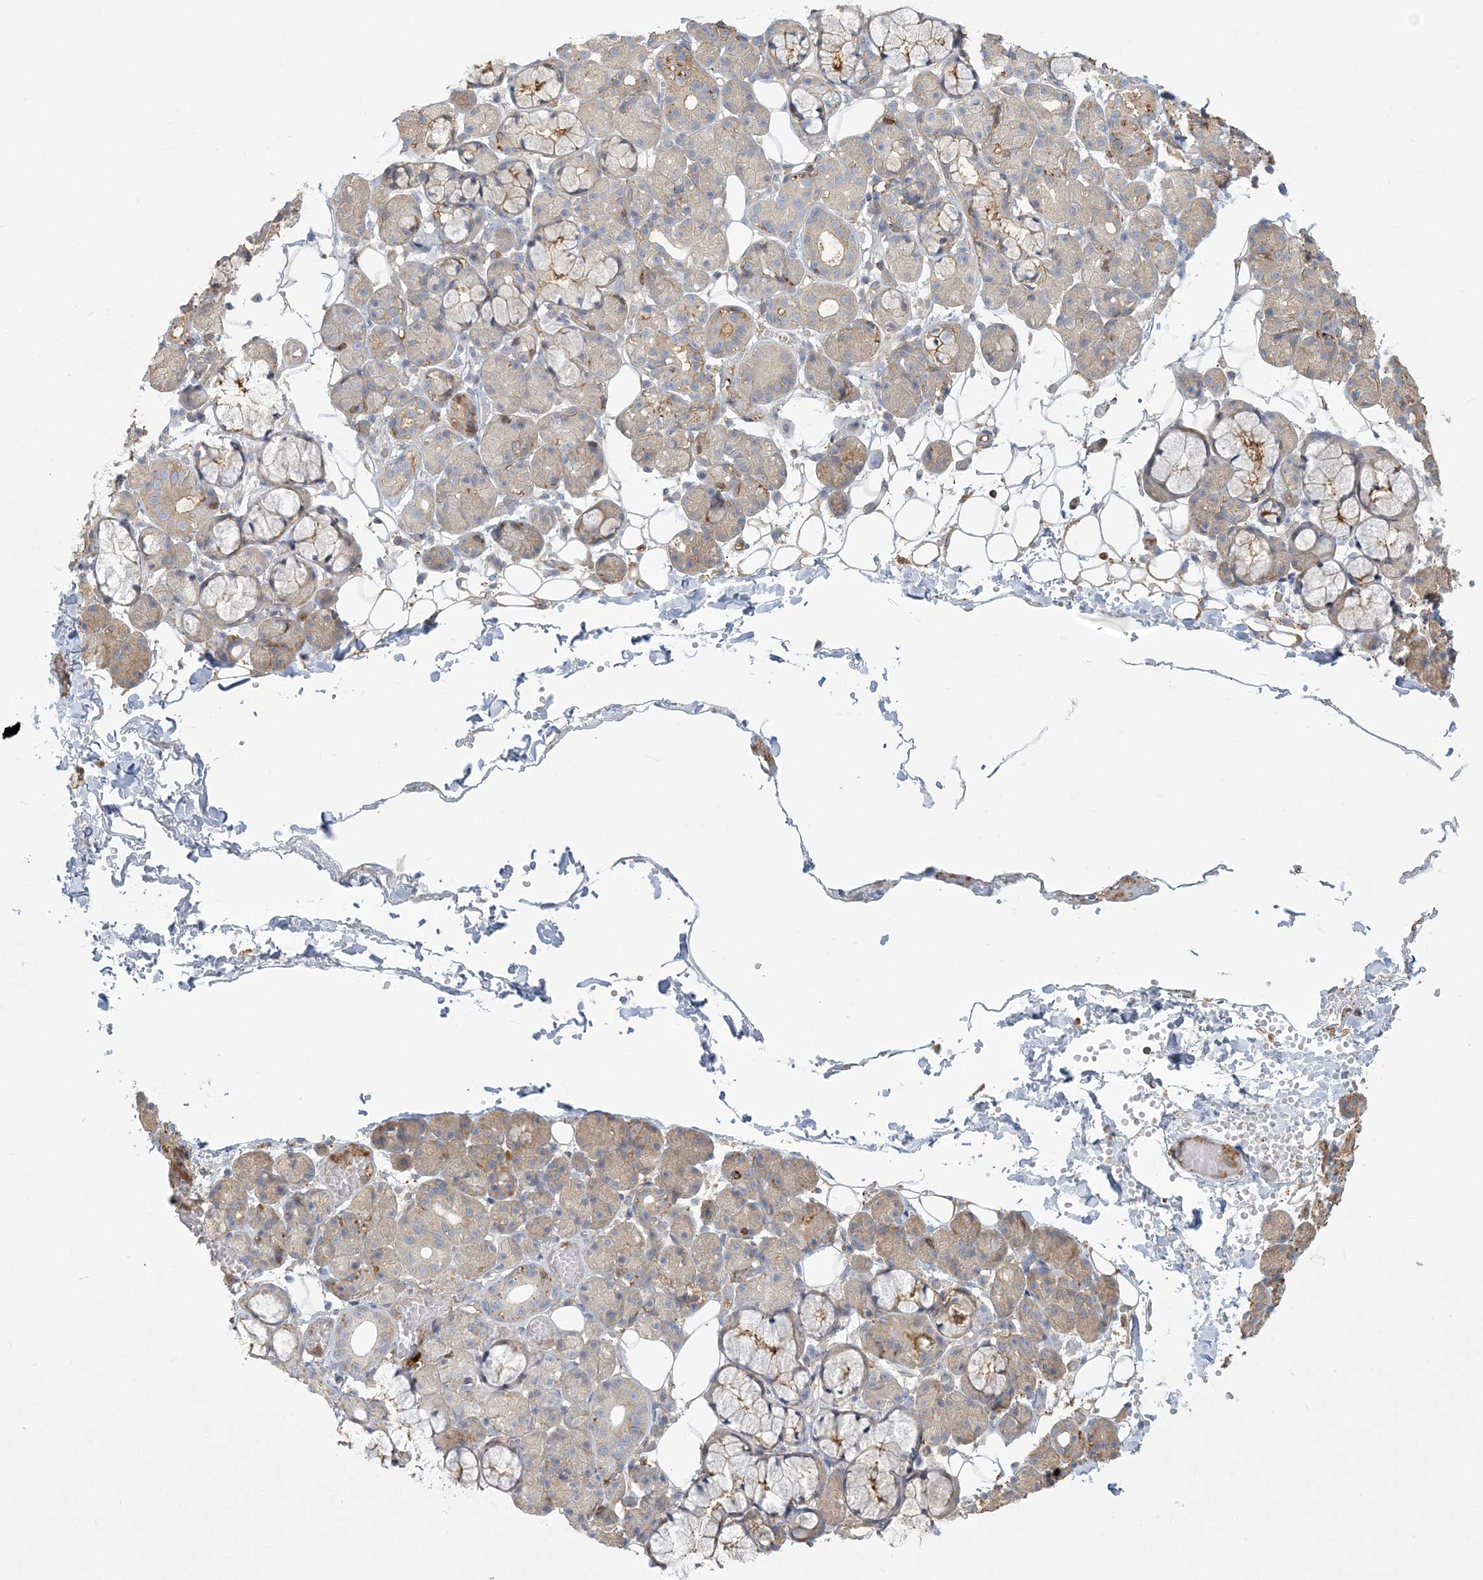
{"staining": {"intensity": "weak", "quantity": "25%-75%", "location": "cytoplasmic/membranous"}, "tissue": "salivary gland", "cell_type": "Glandular cells", "image_type": "normal", "snomed": [{"axis": "morphology", "description": "Normal tissue, NOS"}, {"axis": "topography", "description": "Salivary gland"}], "caption": "Weak cytoplasmic/membranous expression is appreciated in approximately 25%-75% of glandular cells in benign salivary gland.", "gene": "ANKS1A", "patient": {"sex": "male", "age": 63}}